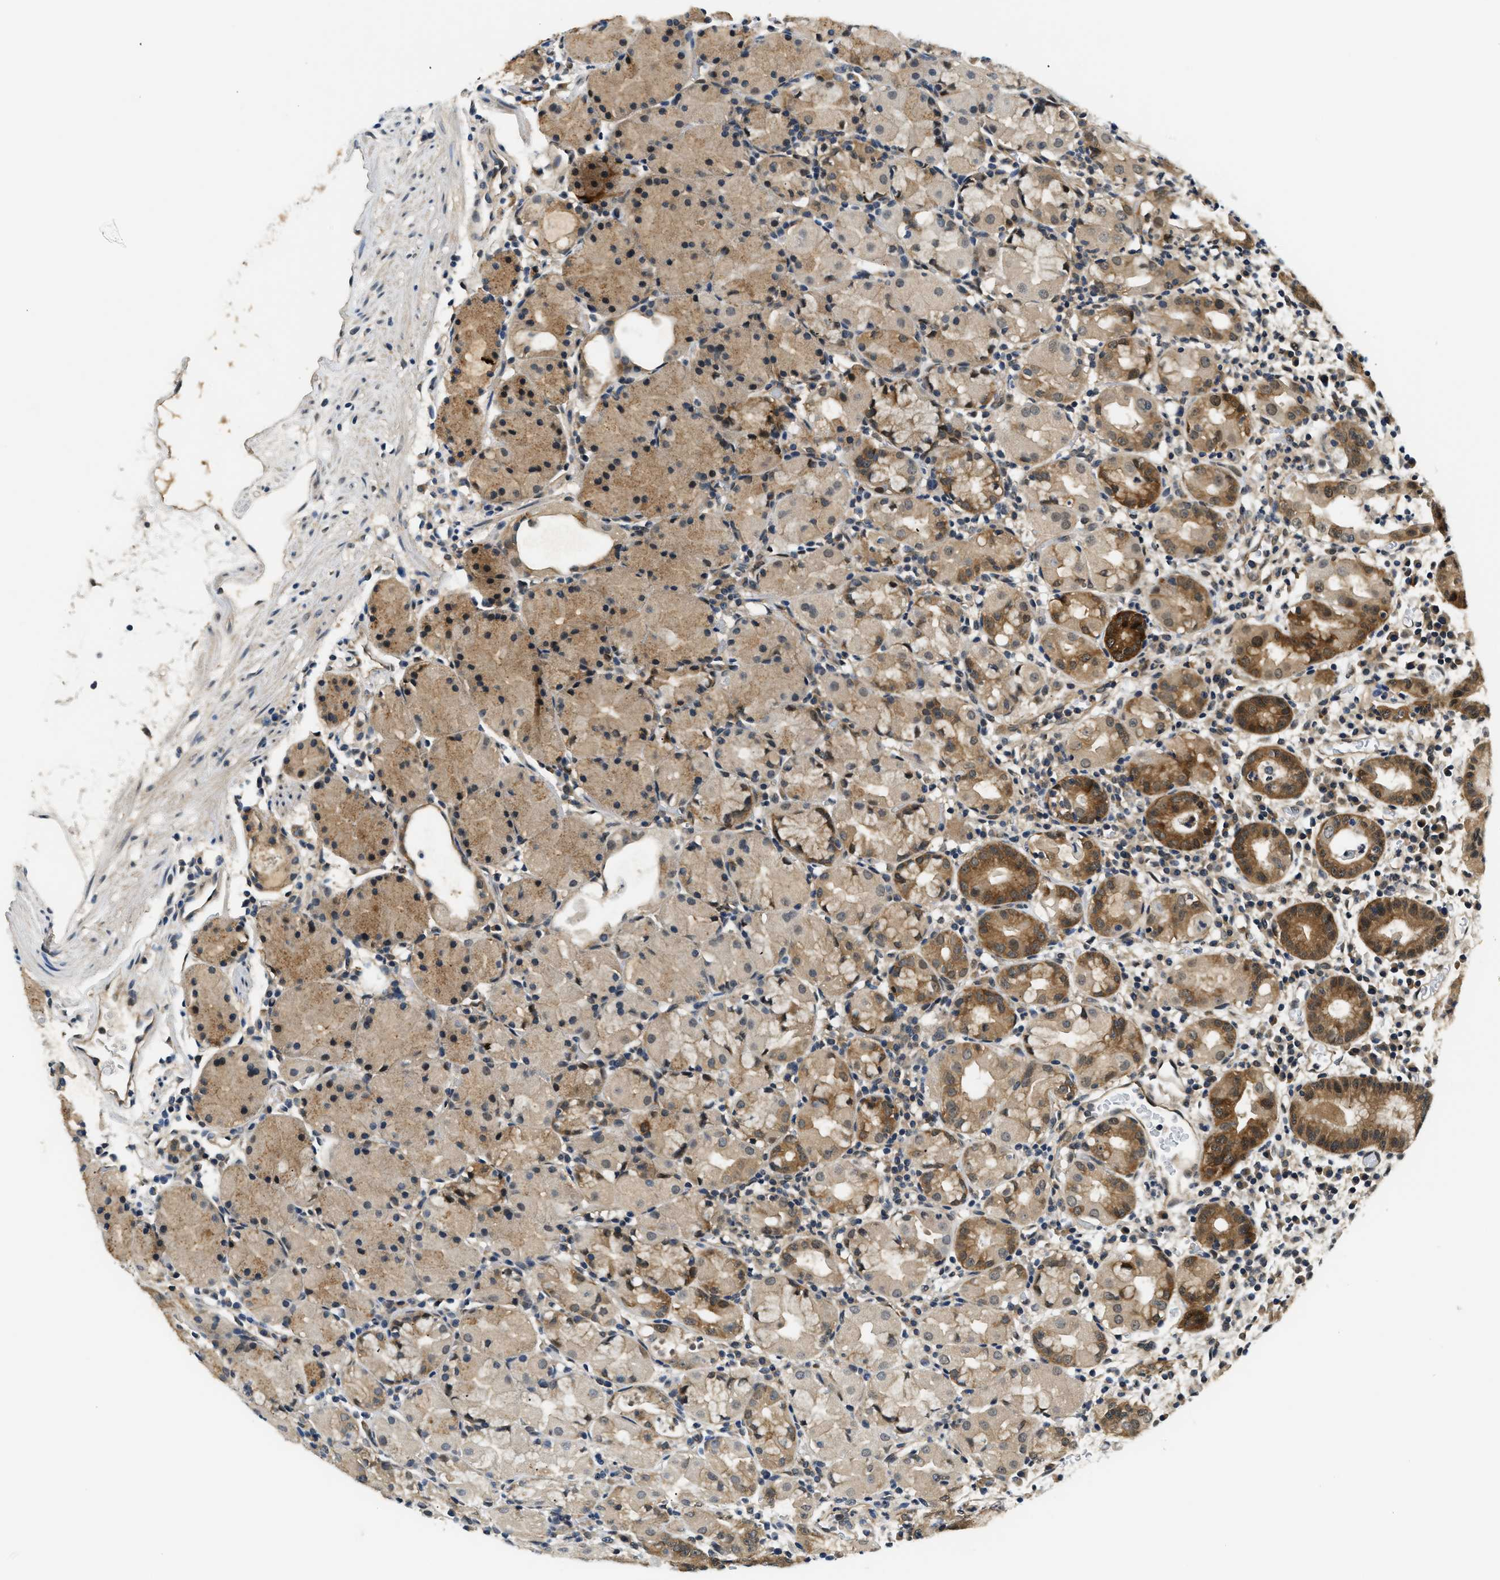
{"staining": {"intensity": "moderate", "quantity": ">75%", "location": "cytoplasmic/membranous"}, "tissue": "stomach", "cell_type": "Glandular cells", "image_type": "normal", "snomed": [{"axis": "morphology", "description": "Normal tissue, NOS"}, {"axis": "topography", "description": "Stomach"}, {"axis": "topography", "description": "Stomach, lower"}], "caption": "Benign stomach displays moderate cytoplasmic/membranous staining in about >75% of glandular cells Immunohistochemistry (ihc) stains the protein of interest in brown and the nuclei are stained blue..", "gene": "SMAD4", "patient": {"sex": "female", "age": 75}}